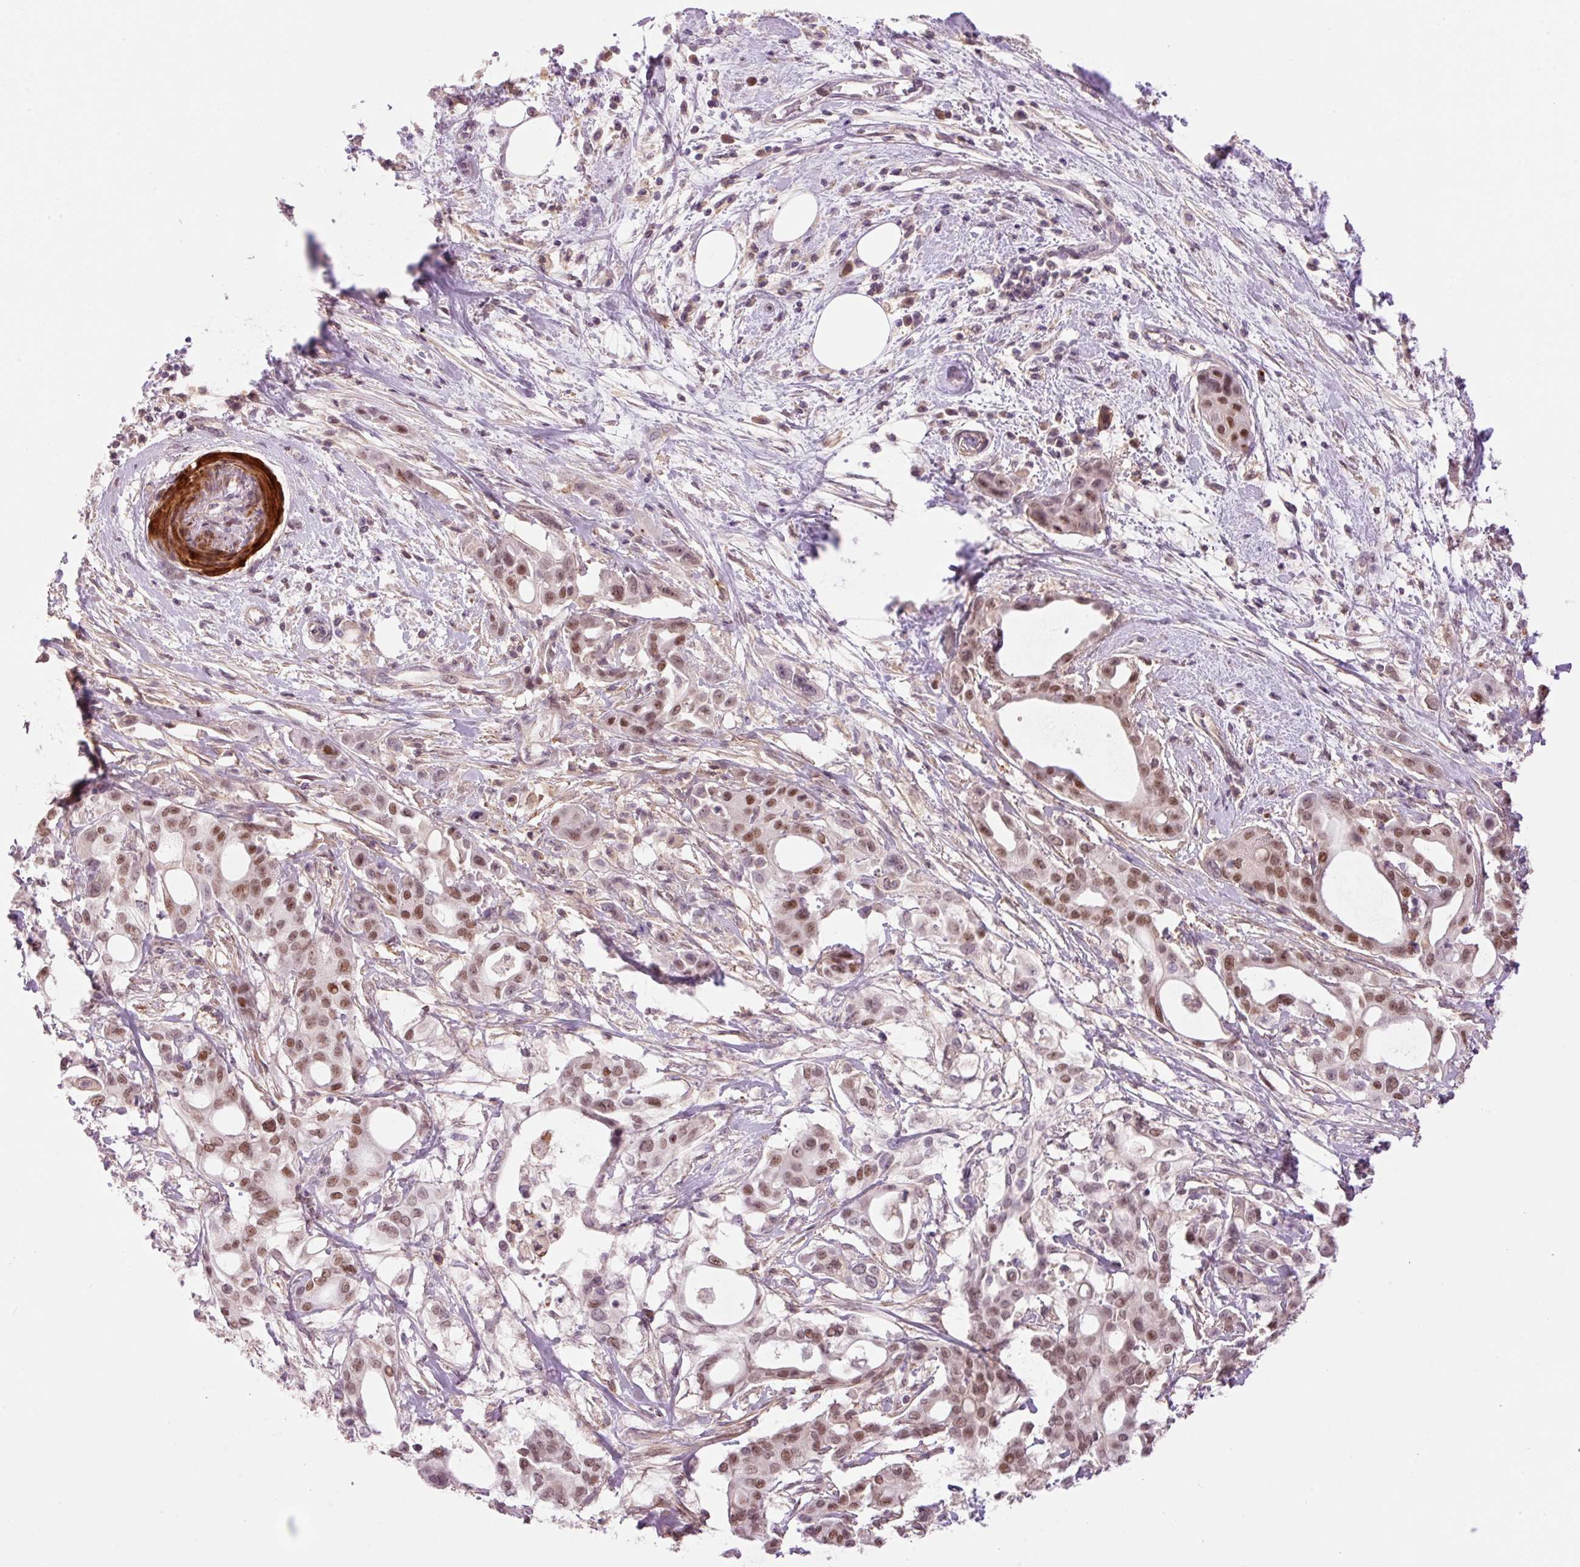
{"staining": {"intensity": "moderate", "quantity": ">75%", "location": "nuclear"}, "tissue": "pancreatic cancer", "cell_type": "Tumor cells", "image_type": "cancer", "snomed": [{"axis": "morphology", "description": "Adenocarcinoma, NOS"}, {"axis": "topography", "description": "Pancreas"}], "caption": "Approximately >75% of tumor cells in human pancreatic adenocarcinoma reveal moderate nuclear protein positivity as visualized by brown immunohistochemical staining.", "gene": "HNF1A", "patient": {"sex": "female", "age": 68}}